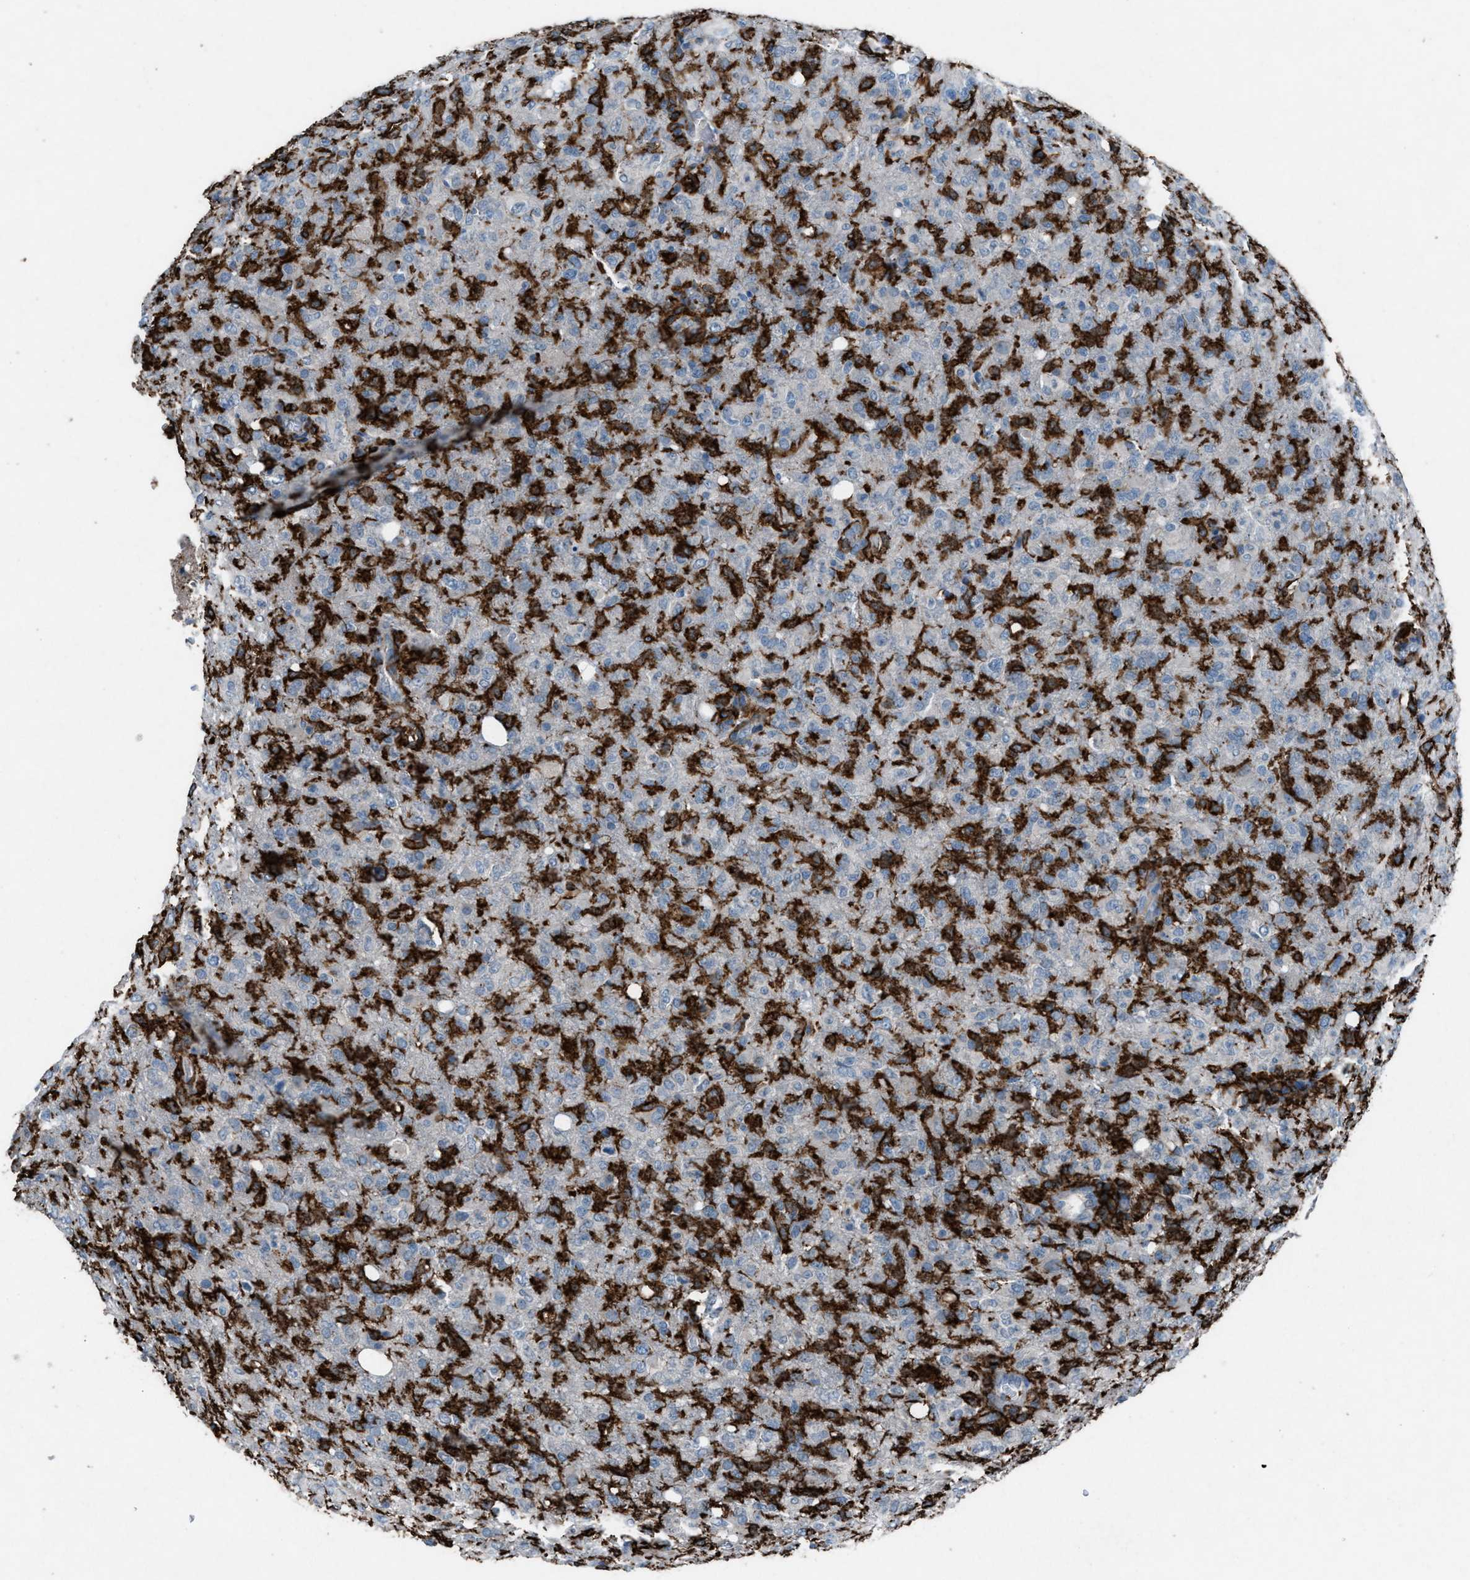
{"staining": {"intensity": "negative", "quantity": "none", "location": "none"}, "tissue": "glioma", "cell_type": "Tumor cells", "image_type": "cancer", "snomed": [{"axis": "morphology", "description": "Glioma, malignant, High grade"}, {"axis": "topography", "description": "Brain"}], "caption": "This is an immunohistochemistry image of glioma. There is no expression in tumor cells.", "gene": "FCER1G", "patient": {"sex": "female", "age": 57}}